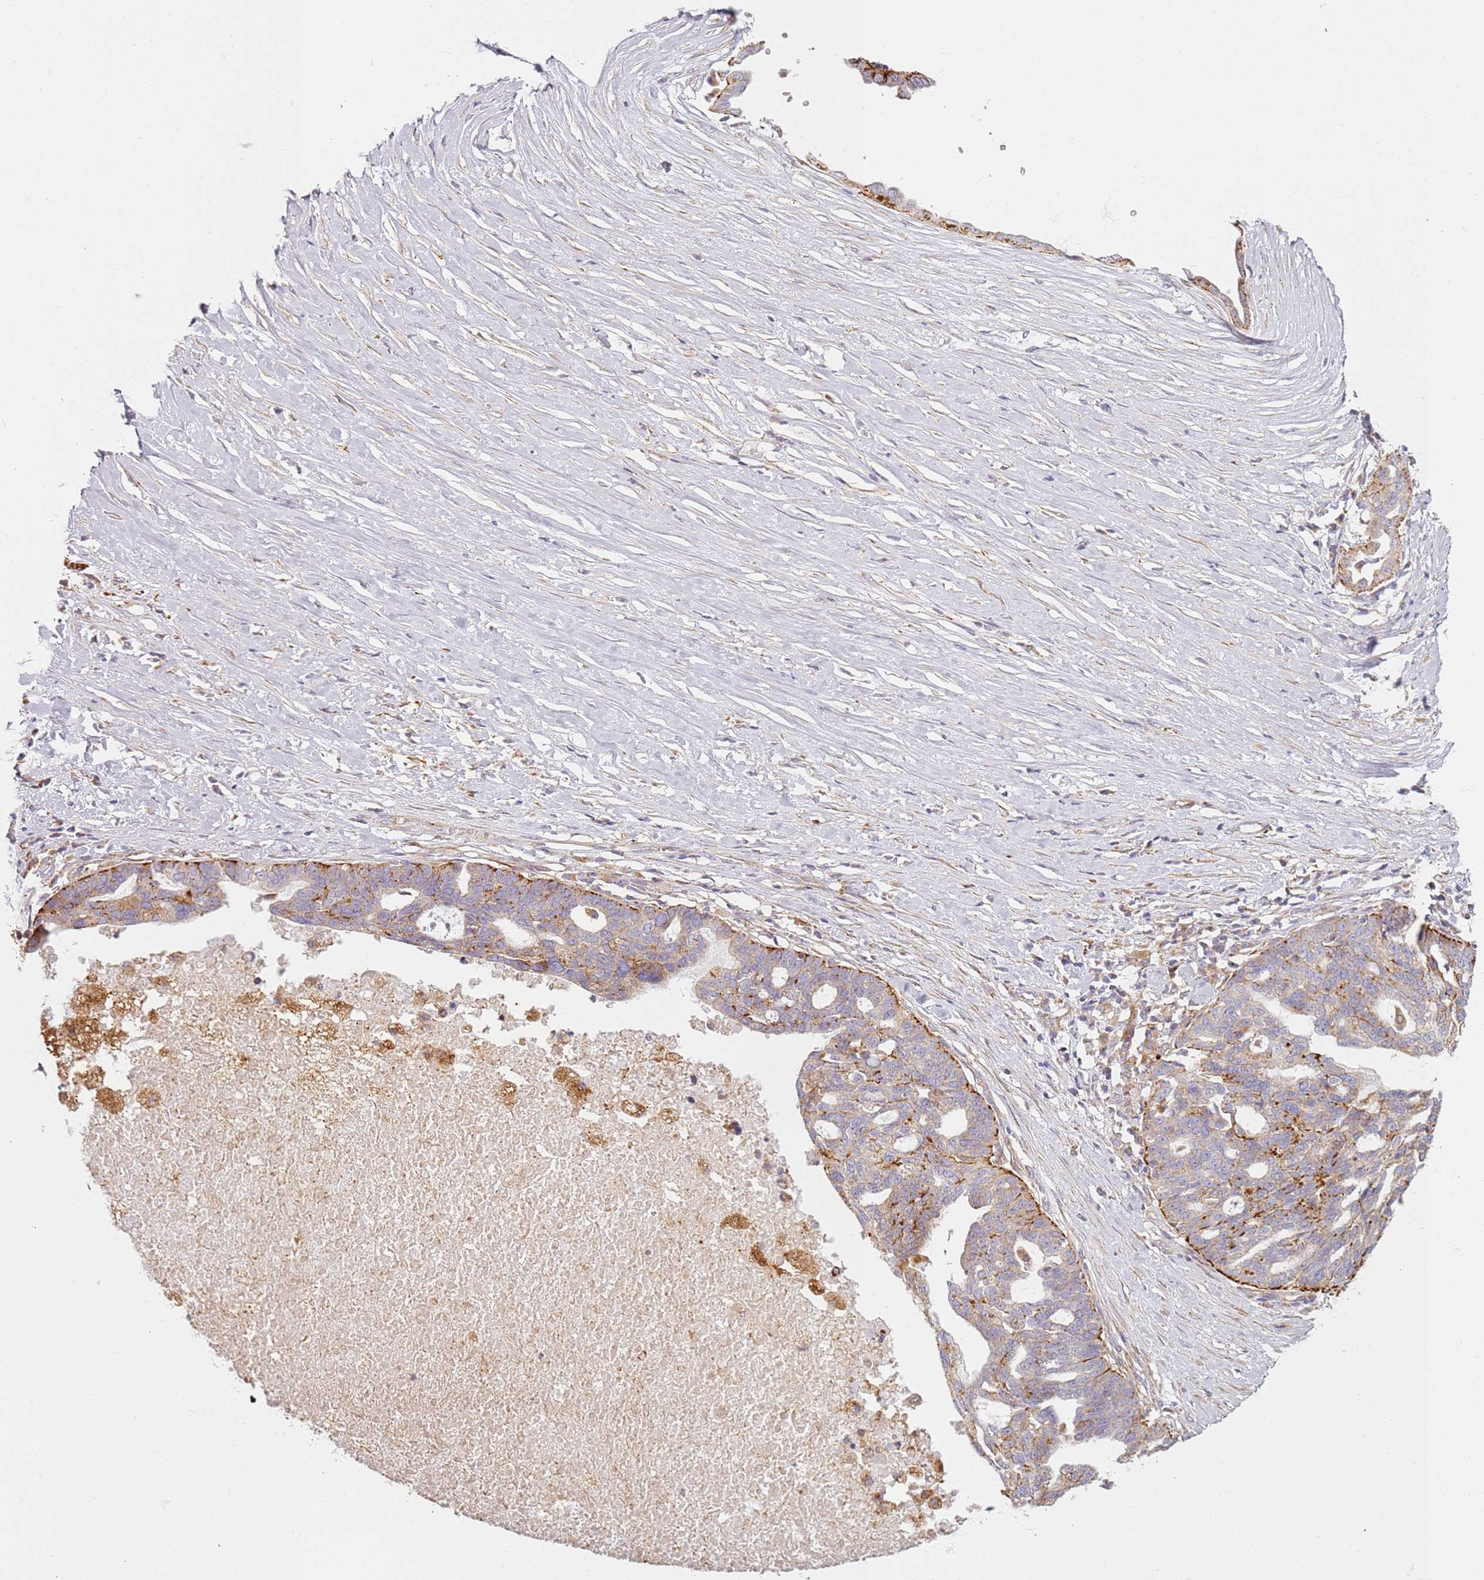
{"staining": {"intensity": "moderate", "quantity": "25%-75%", "location": "cytoplasmic/membranous"}, "tissue": "ovarian cancer", "cell_type": "Tumor cells", "image_type": "cancer", "snomed": [{"axis": "morphology", "description": "Cystadenocarcinoma, serous, NOS"}, {"axis": "topography", "description": "Ovary"}], "caption": "The image reveals immunohistochemical staining of ovarian cancer (serous cystadenocarcinoma). There is moderate cytoplasmic/membranous staining is identified in approximately 25%-75% of tumor cells. The staining was performed using DAB to visualize the protein expression in brown, while the nuclei were stained in blue with hematoxylin (Magnification: 20x).", "gene": "PROKR2", "patient": {"sex": "female", "age": 59}}